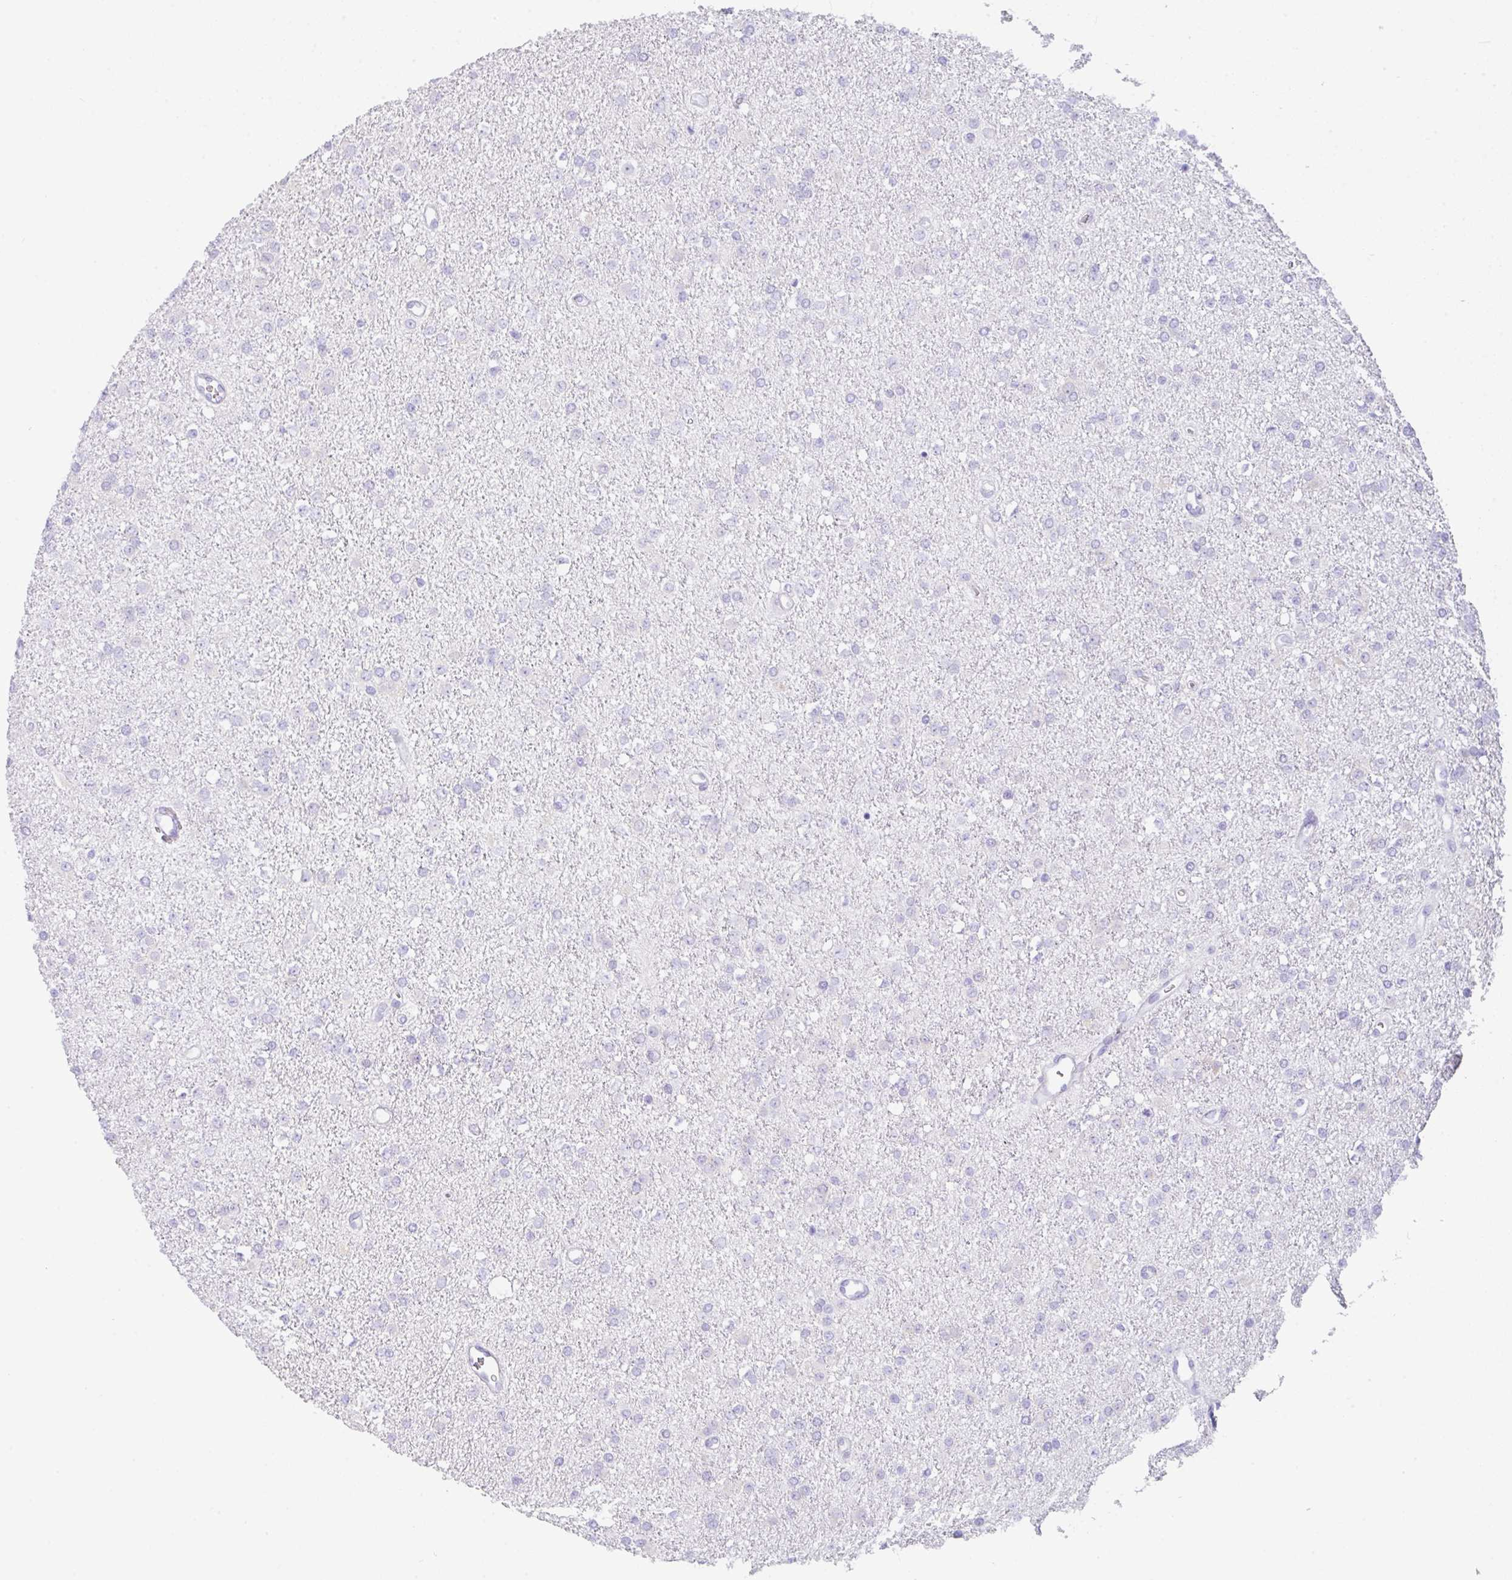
{"staining": {"intensity": "negative", "quantity": "none", "location": "none"}, "tissue": "glioma", "cell_type": "Tumor cells", "image_type": "cancer", "snomed": [{"axis": "morphology", "description": "Glioma, malignant, Low grade"}, {"axis": "topography", "description": "Brain"}], "caption": "This micrograph is of glioma stained with IHC to label a protein in brown with the nuclei are counter-stained blue. There is no expression in tumor cells.", "gene": "TRAF4", "patient": {"sex": "female", "age": 34}}